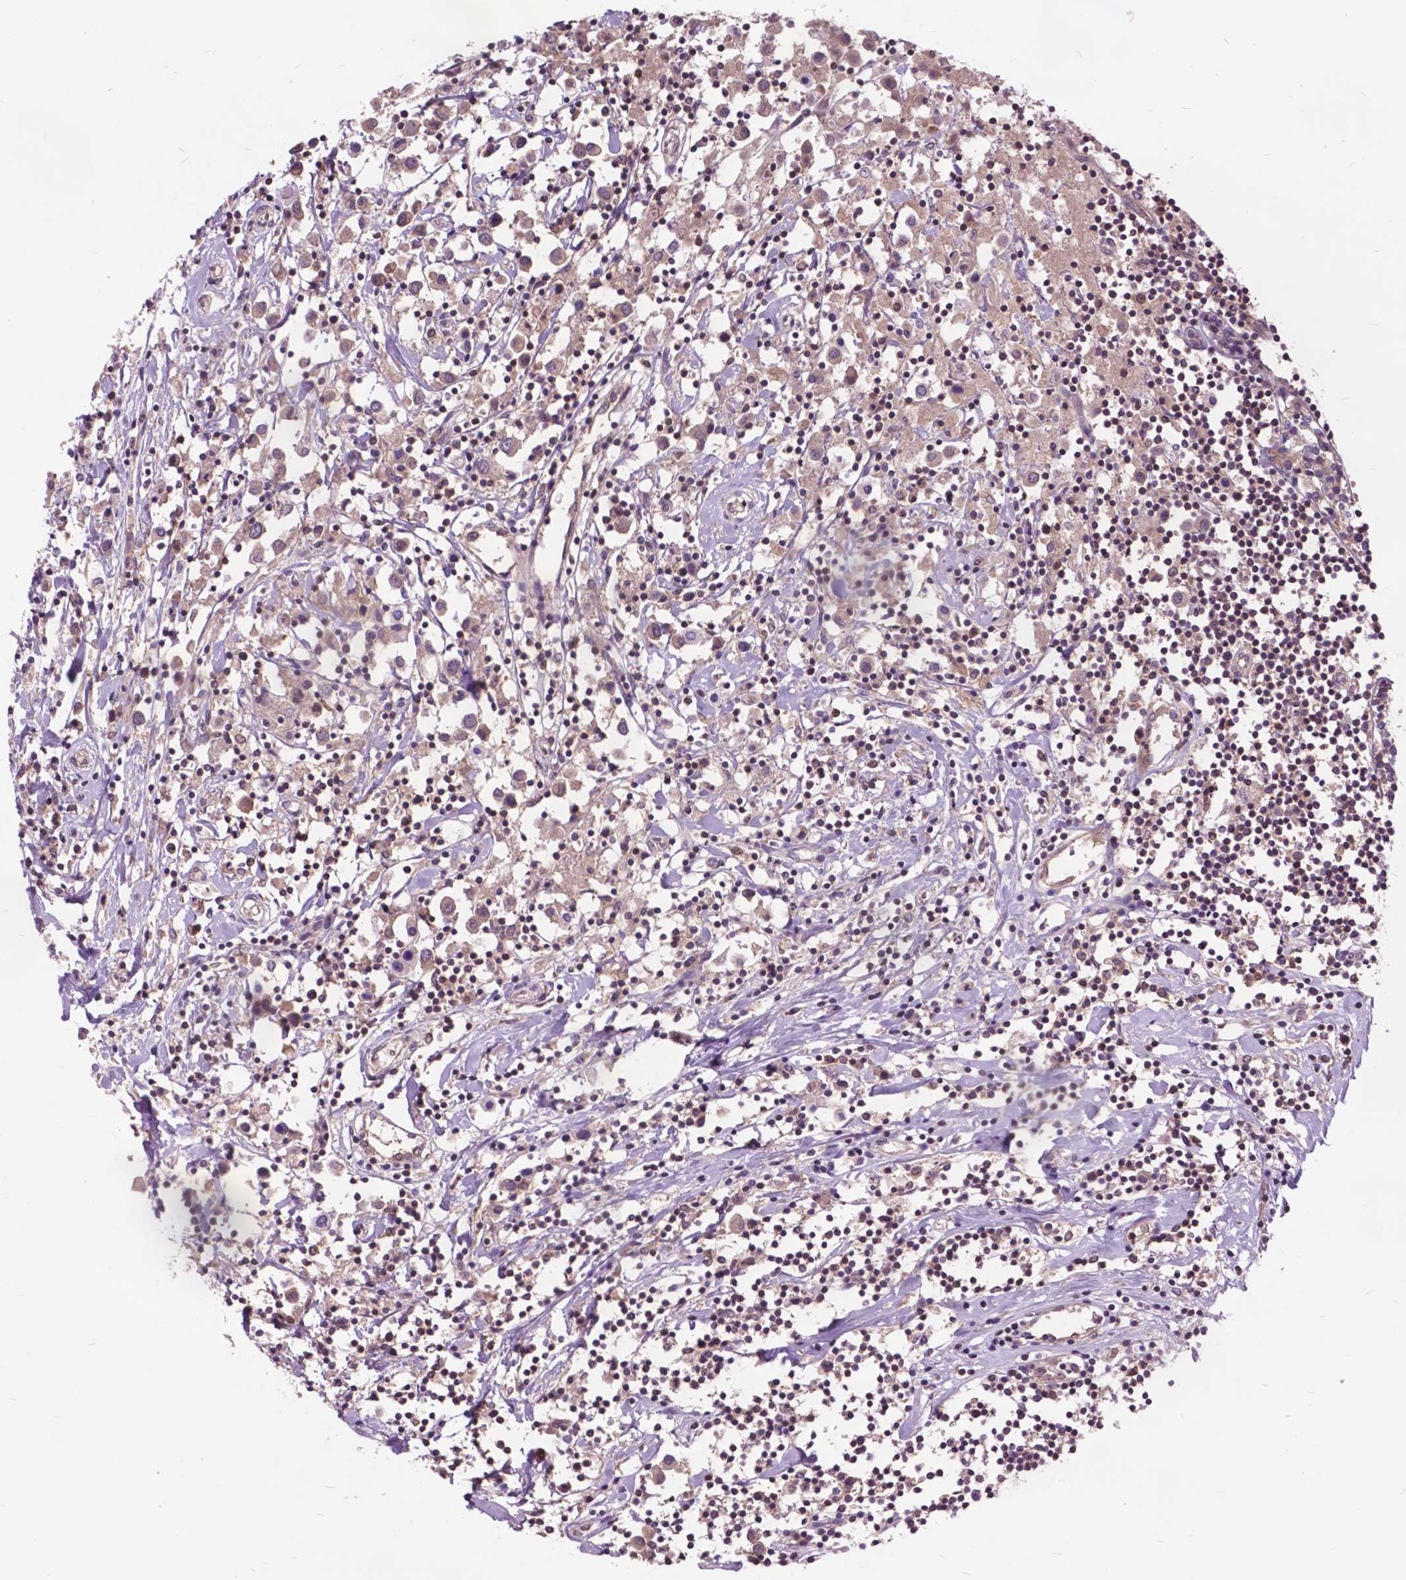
{"staining": {"intensity": "weak", "quantity": ">75%", "location": "cytoplasmic/membranous"}, "tissue": "breast cancer", "cell_type": "Tumor cells", "image_type": "cancer", "snomed": [{"axis": "morphology", "description": "Duct carcinoma"}, {"axis": "topography", "description": "Breast"}], "caption": "This micrograph exhibits breast cancer (intraductal carcinoma) stained with immunohistochemistry to label a protein in brown. The cytoplasmic/membranous of tumor cells show weak positivity for the protein. Nuclei are counter-stained blue.", "gene": "ARAF", "patient": {"sex": "female", "age": 61}}